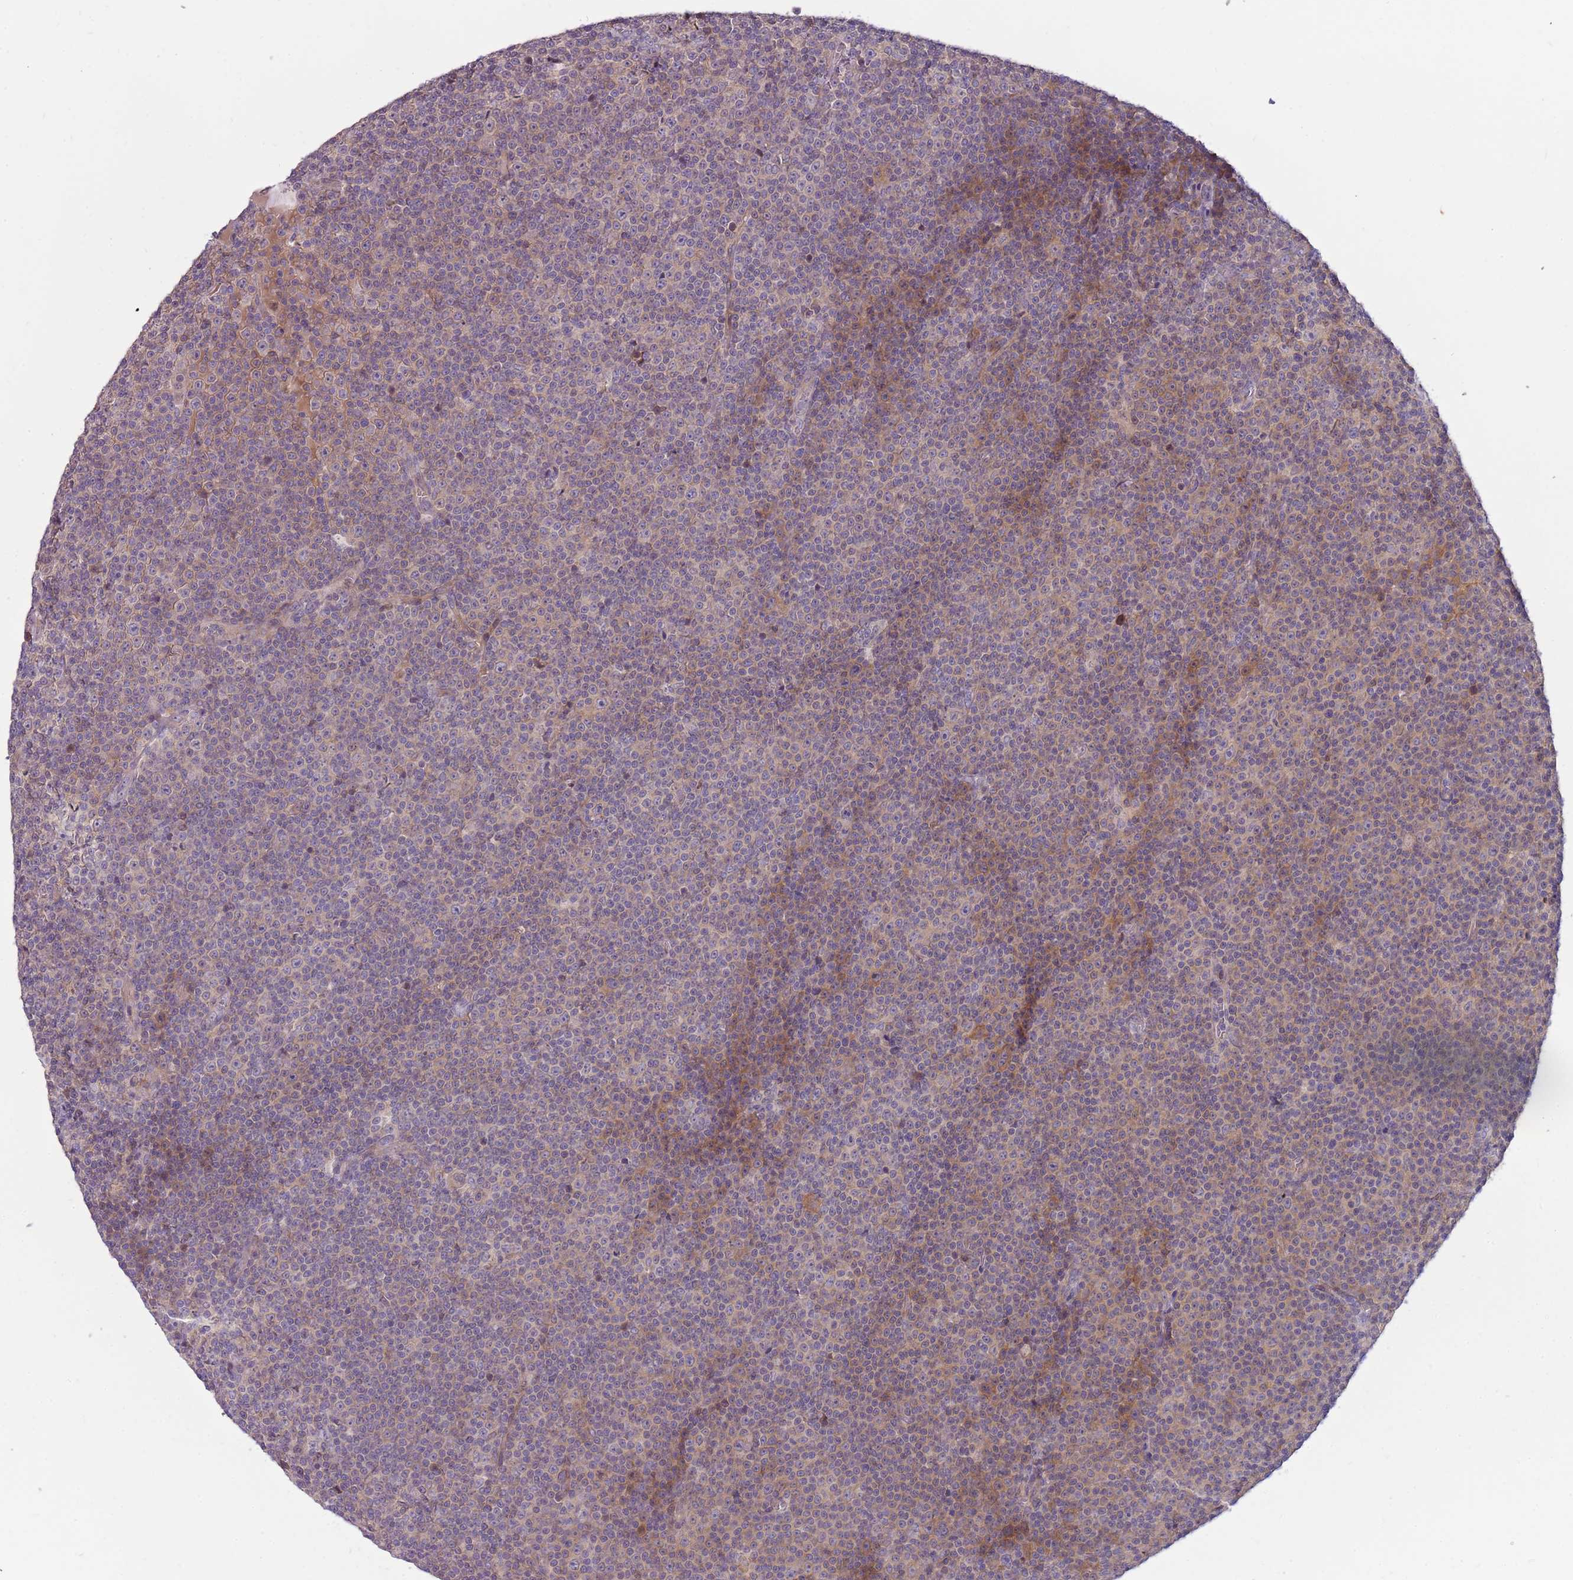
{"staining": {"intensity": "negative", "quantity": "none", "location": "none"}, "tissue": "lymphoma", "cell_type": "Tumor cells", "image_type": "cancer", "snomed": [{"axis": "morphology", "description": "Malignant lymphoma, non-Hodgkin's type, Low grade"}, {"axis": "topography", "description": "Lymph node"}], "caption": "The immunohistochemistry histopathology image has no significant positivity in tumor cells of low-grade malignant lymphoma, non-Hodgkin's type tissue.", "gene": "ARHGAP5", "patient": {"sex": "female", "age": 67}}